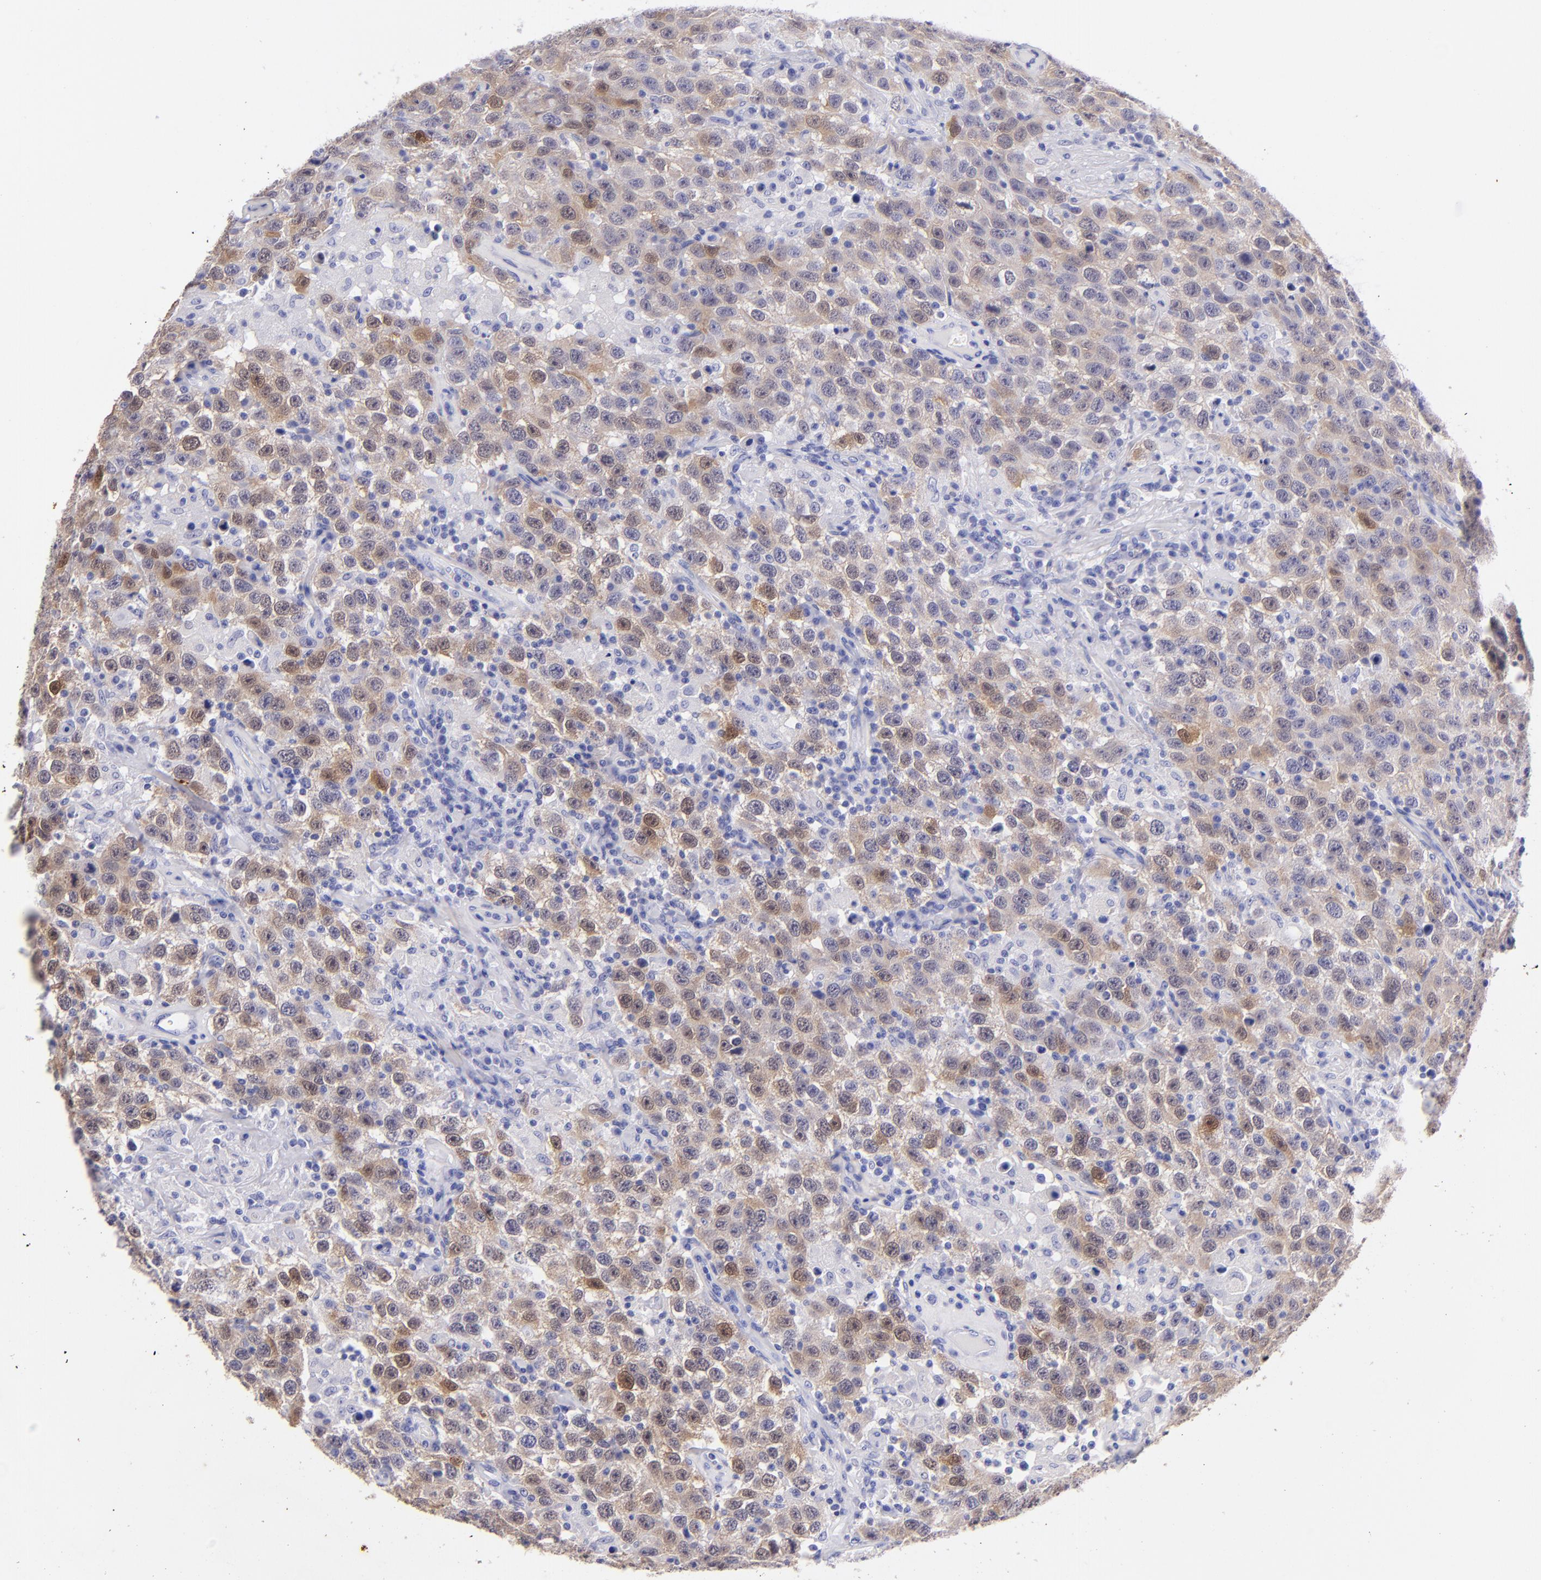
{"staining": {"intensity": "weak", "quantity": "25%-75%", "location": "cytoplasmic/membranous"}, "tissue": "testis cancer", "cell_type": "Tumor cells", "image_type": "cancer", "snomed": [{"axis": "morphology", "description": "Seminoma, NOS"}, {"axis": "topography", "description": "Testis"}], "caption": "Immunohistochemical staining of human testis seminoma exhibits low levels of weak cytoplasmic/membranous expression in approximately 25%-75% of tumor cells.", "gene": "UCHL1", "patient": {"sex": "male", "age": 41}}